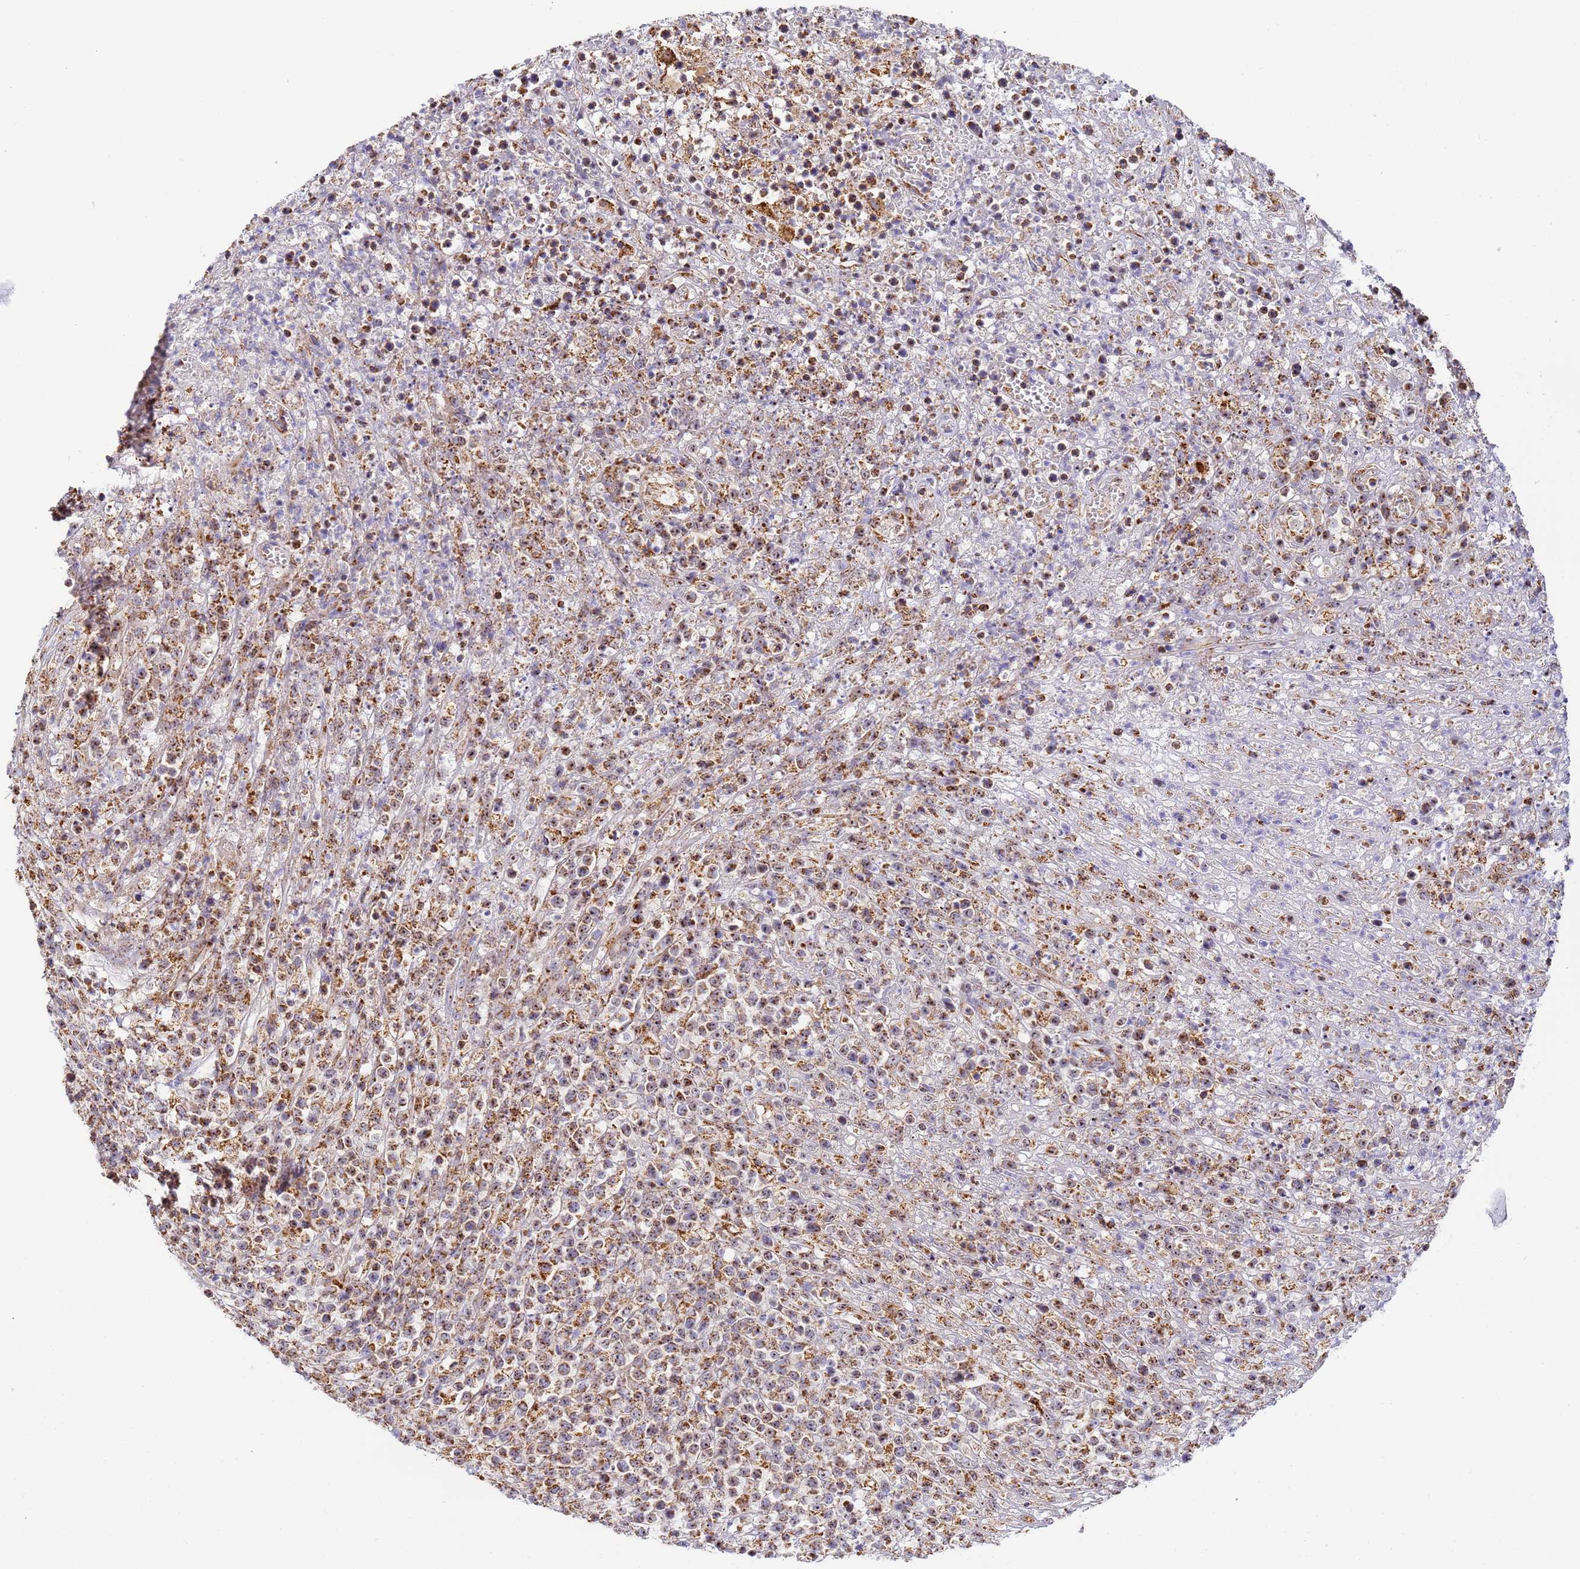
{"staining": {"intensity": "moderate", "quantity": ">75%", "location": "cytoplasmic/membranous"}, "tissue": "lymphoma", "cell_type": "Tumor cells", "image_type": "cancer", "snomed": [{"axis": "morphology", "description": "Malignant lymphoma, non-Hodgkin's type, High grade"}, {"axis": "topography", "description": "Colon"}], "caption": "Malignant lymphoma, non-Hodgkin's type (high-grade) stained with immunohistochemistry exhibits moderate cytoplasmic/membranous positivity in approximately >75% of tumor cells.", "gene": "FRG2C", "patient": {"sex": "female", "age": 53}}